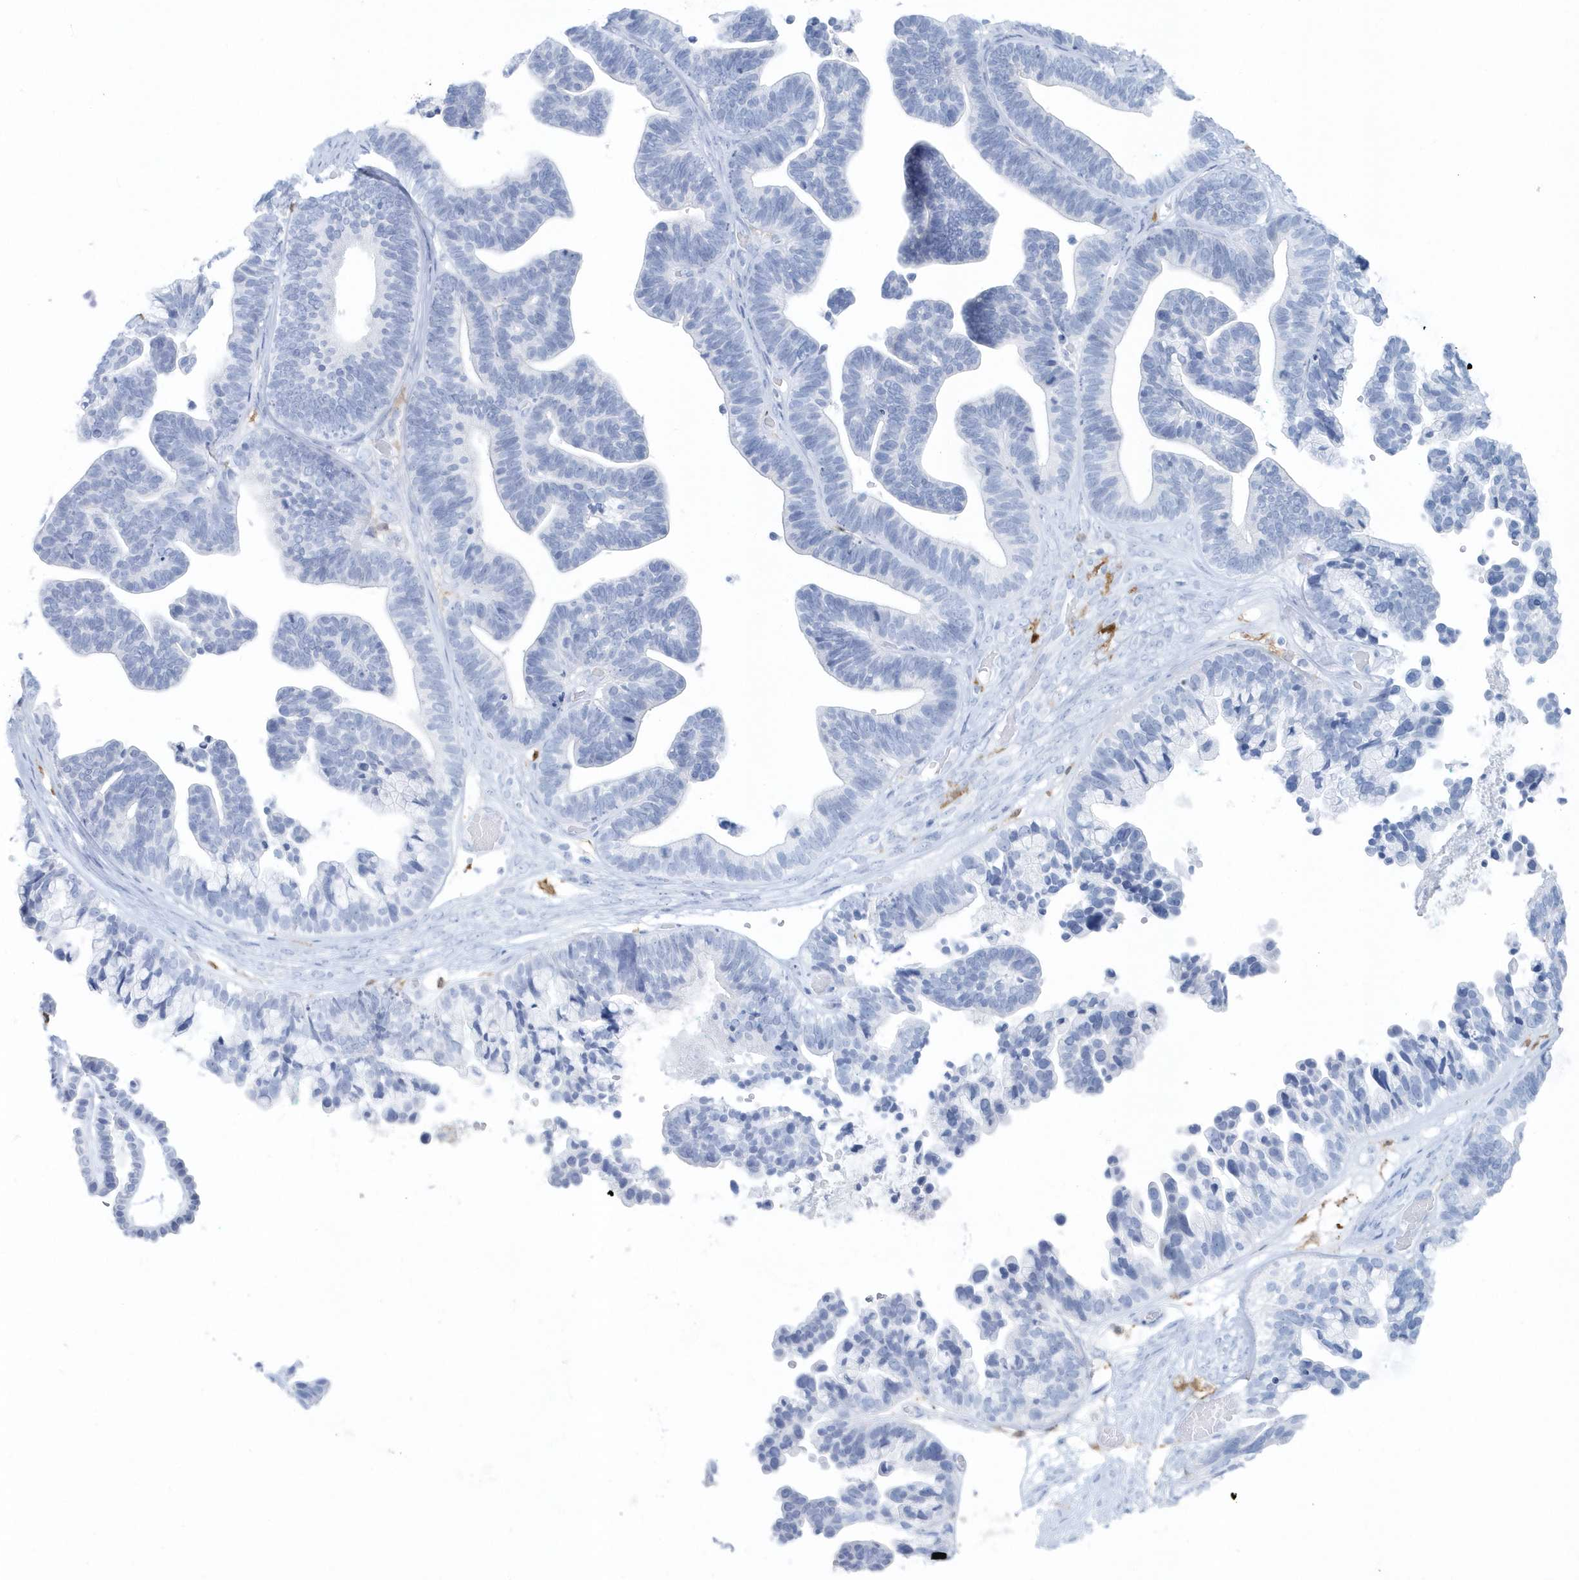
{"staining": {"intensity": "negative", "quantity": "none", "location": "none"}, "tissue": "ovarian cancer", "cell_type": "Tumor cells", "image_type": "cancer", "snomed": [{"axis": "morphology", "description": "Cystadenocarcinoma, serous, NOS"}, {"axis": "topography", "description": "Ovary"}], "caption": "IHC photomicrograph of serous cystadenocarcinoma (ovarian) stained for a protein (brown), which exhibits no positivity in tumor cells.", "gene": "FAM98A", "patient": {"sex": "female", "age": 56}}